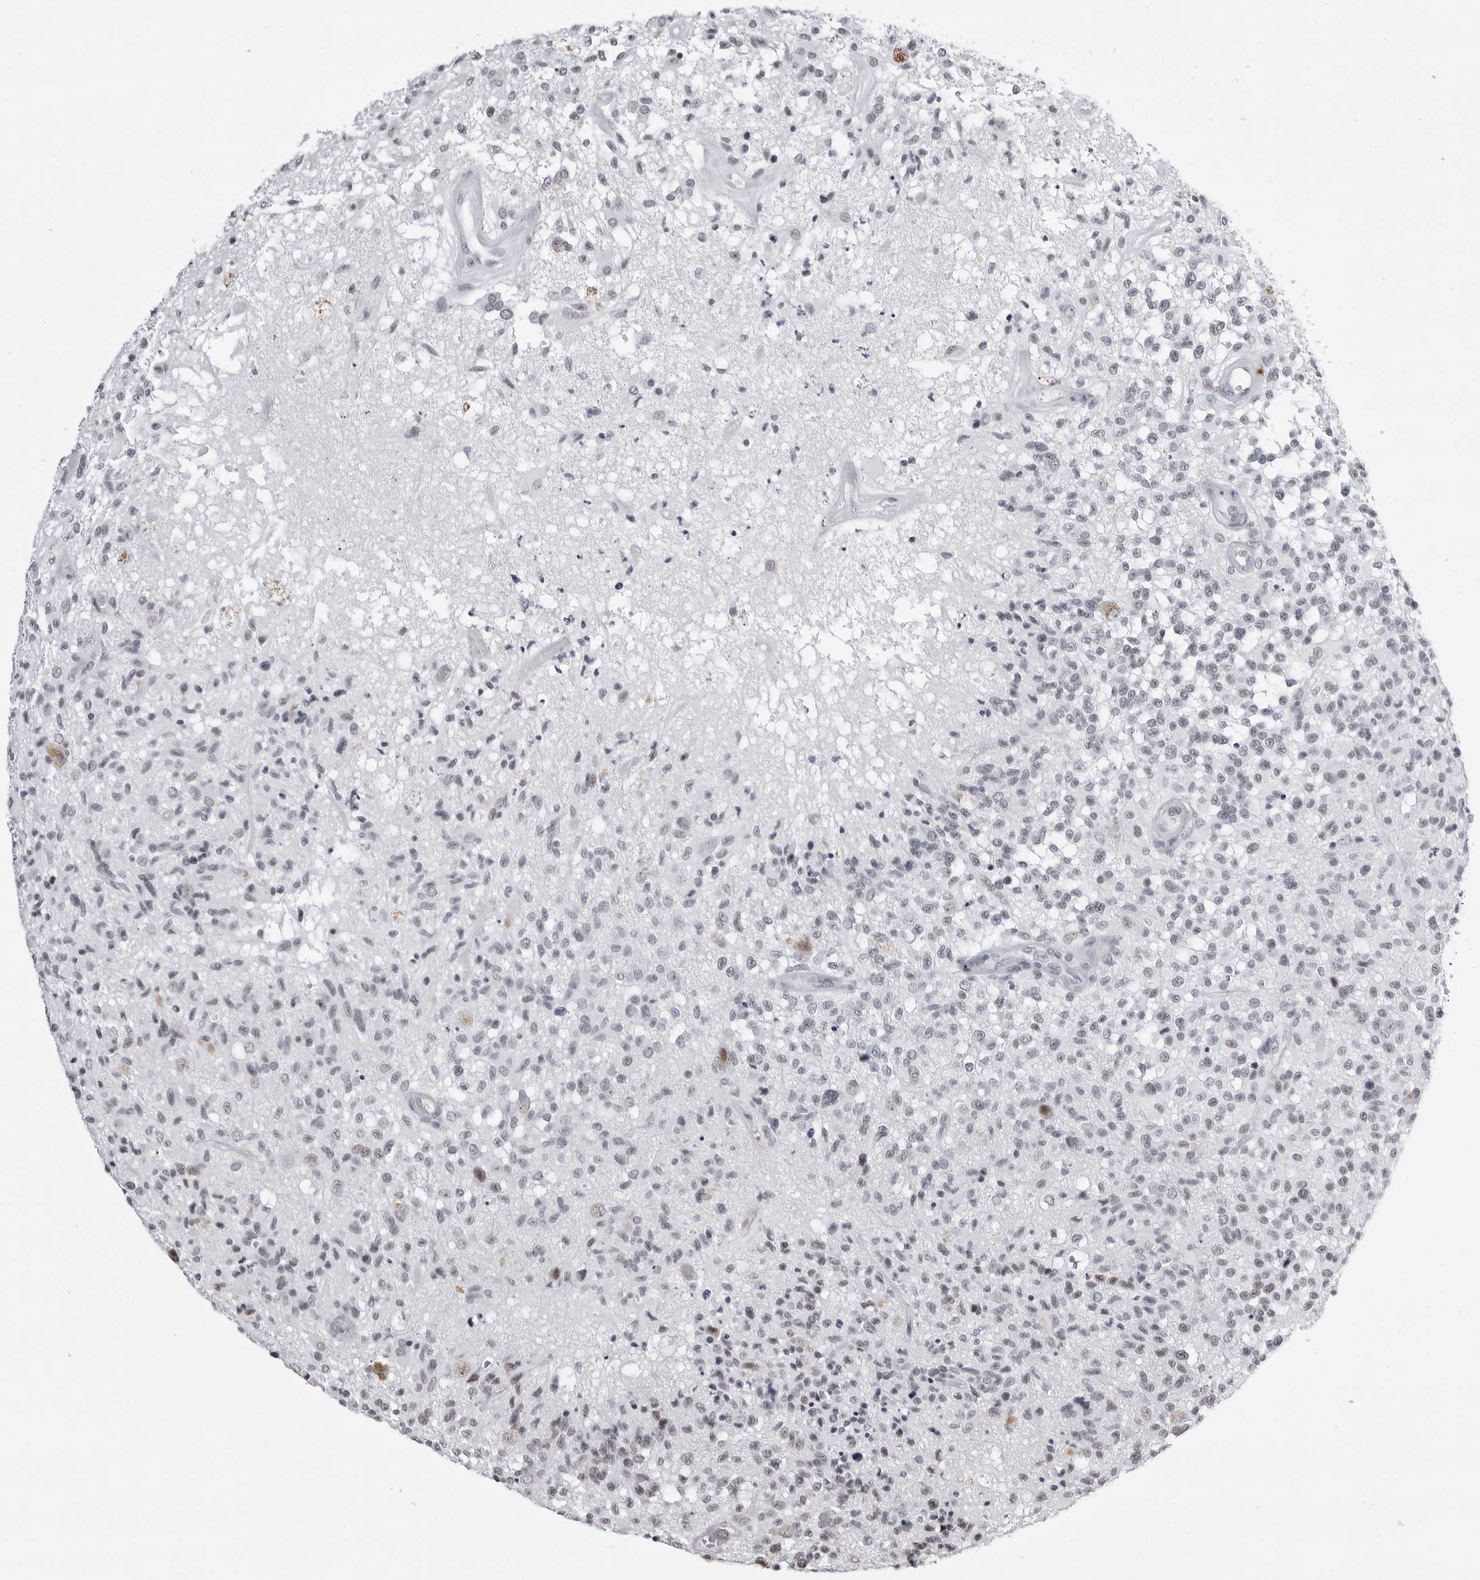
{"staining": {"intensity": "negative", "quantity": "none", "location": "none"}, "tissue": "glioma", "cell_type": "Tumor cells", "image_type": "cancer", "snomed": [{"axis": "morphology", "description": "Glioma, malignant, High grade"}, {"axis": "morphology", "description": "Glioblastoma, NOS"}, {"axis": "topography", "description": "Brain"}], "caption": "Glioma stained for a protein using immunohistochemistry shows no positivity tumor cells.", "gene": "WRAP53", "patient": {"sex": "male", "age": 60}}